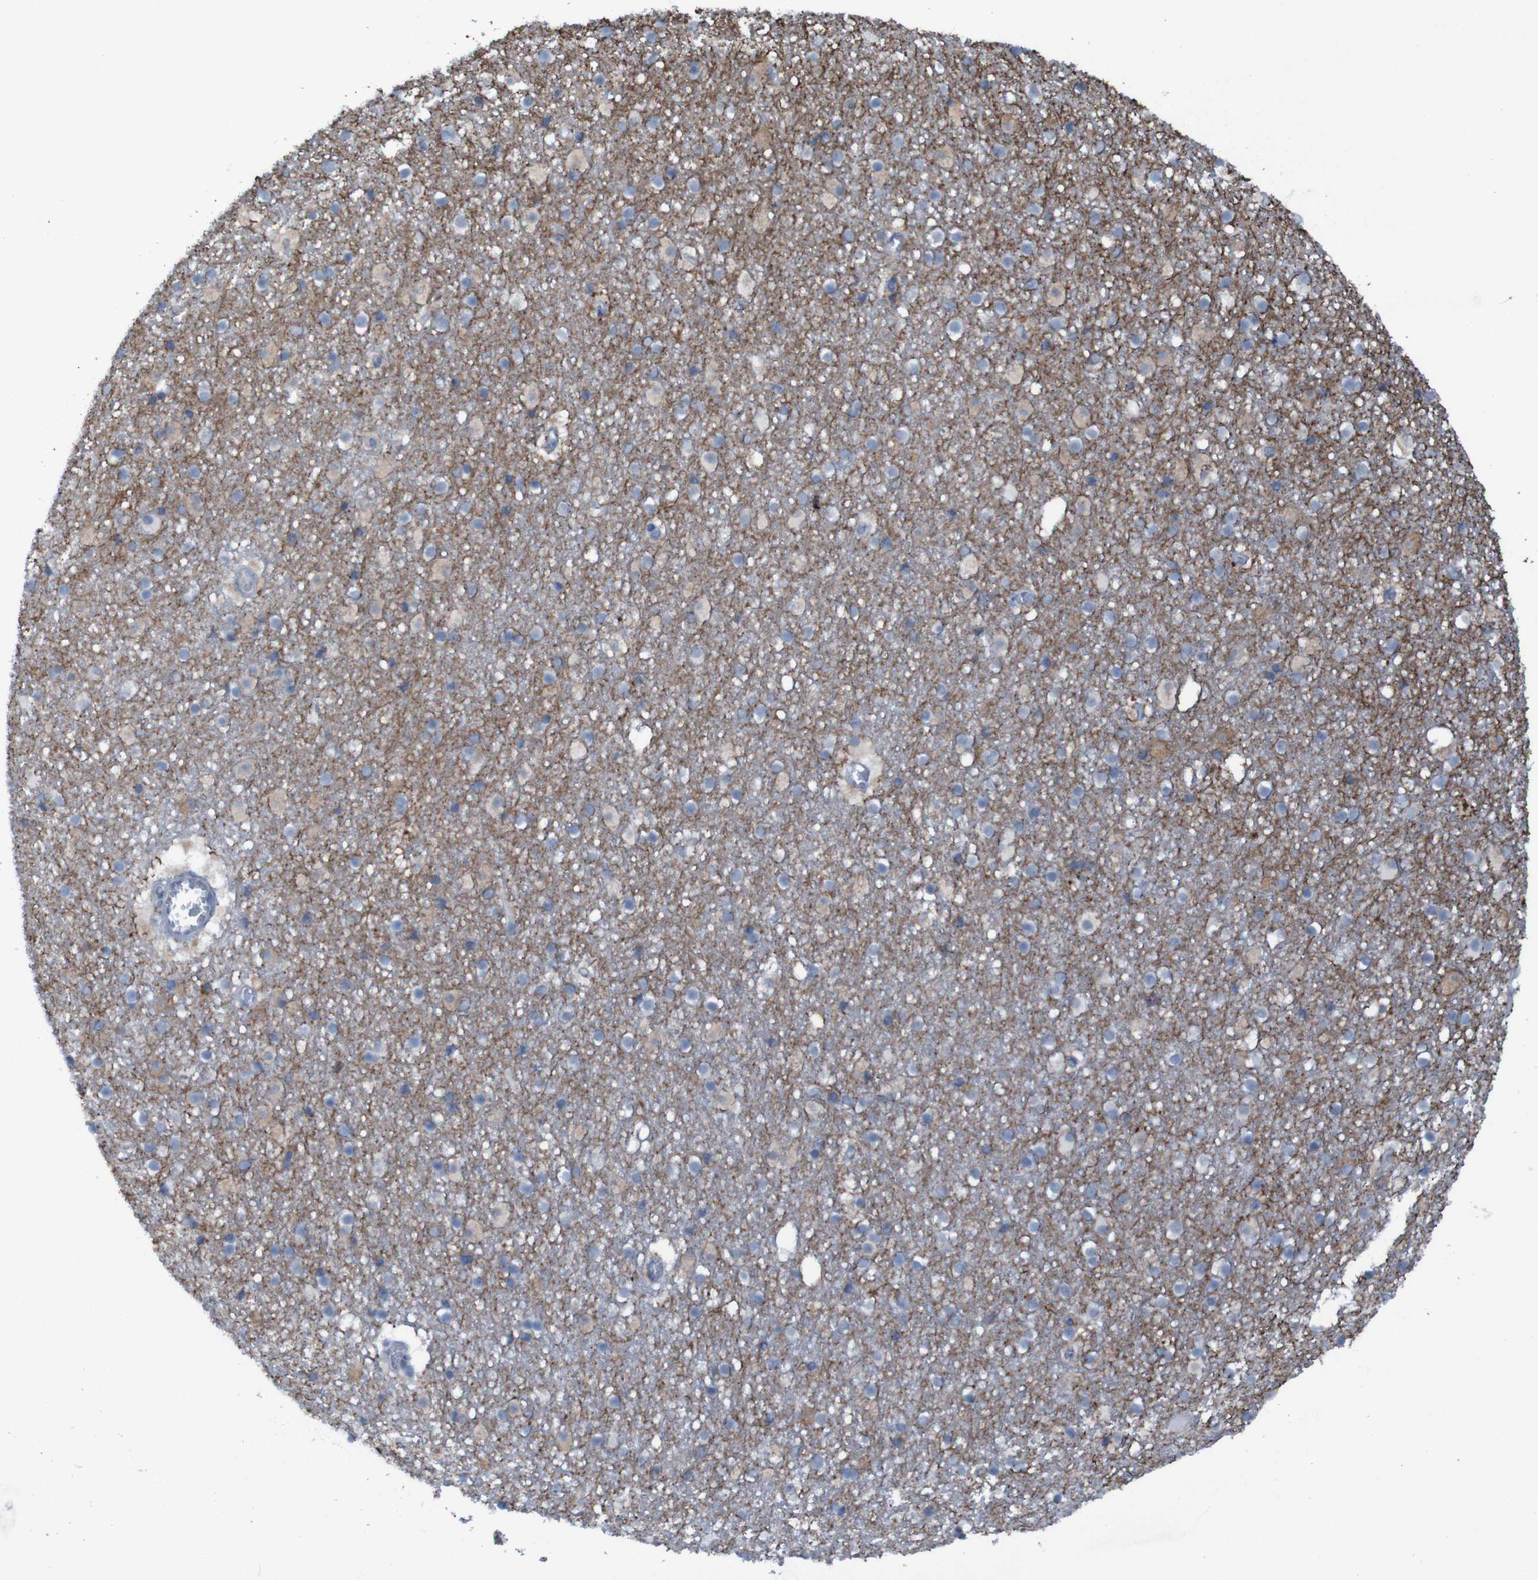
{"staining": {"intensity": "weak", "quantity": "<25%", "location": "cytoplasmic/membranous"}, "tissue": "caudate", "cell_type": "Glial cells", "image_type": "normal", "snomed": [{"axis": "morphology", "description": "Normal tissue, NOS"}, {"axis": "topography", "description": "Lateral ventricle wall"}], "caption": "Glial cells are negative for protein expression in benign human caudate.", "gene": "CLDN18", "patient": {"sex": "male", "age": 45}}